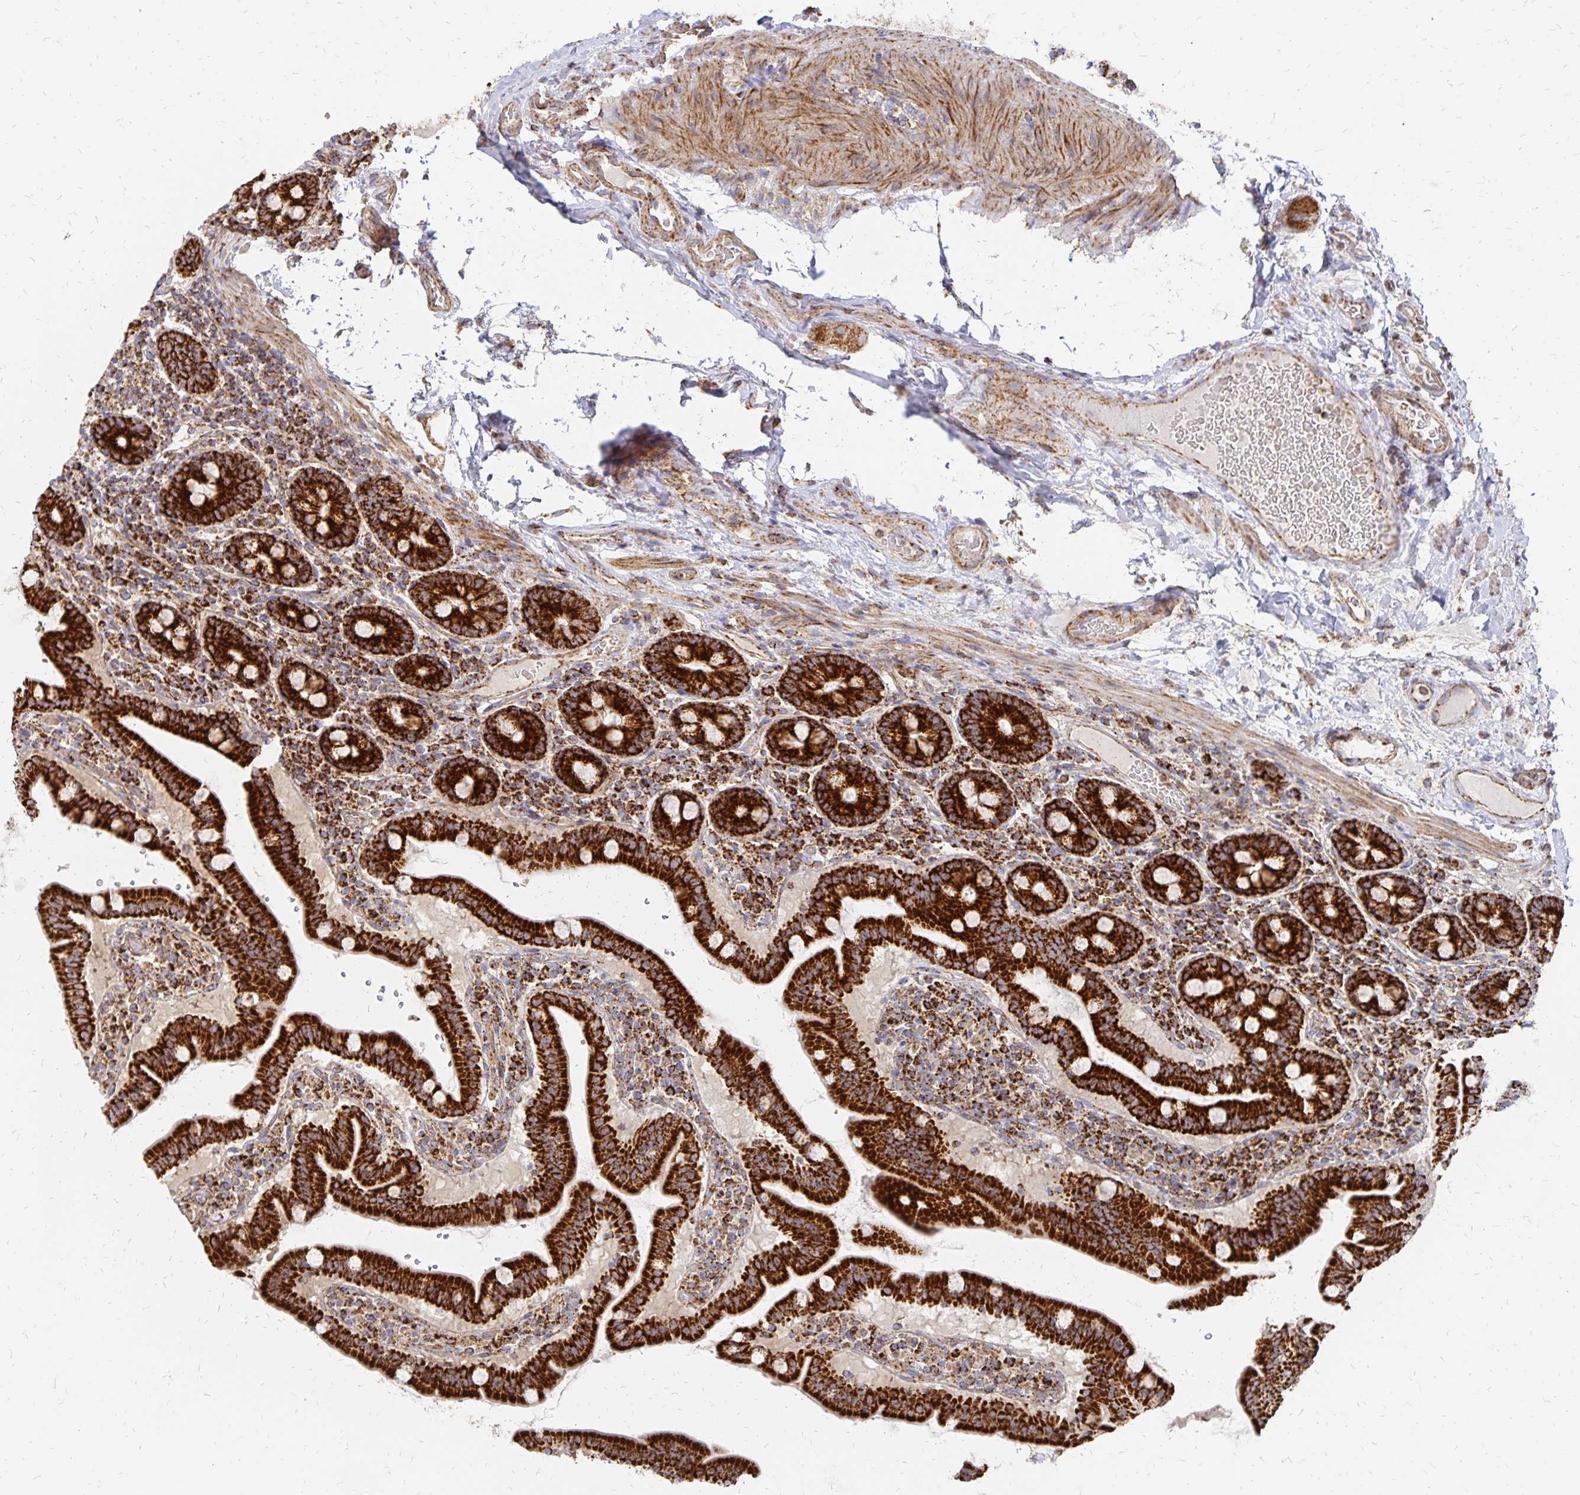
{"staining": {"intensity": "strong", "quantity": ">75%", "location": "cytoplasmic/membranous"}, "tissue": "small intestine", "cell_type": "Glandular cells", "image_type": "normal", "snomed": [{"axis": "morphology", "description": "Normal tissue, NOS"}, {"axis": "topography", "description": "Small intestine"}], "caption": "IHC histopathology image of normal small intestine: human small intestine stained using IHC exhibits high levels of strong protein expression localized specifically in the cytoplasmic/membranous of glandular cells, appearing as a cytoplasmic/membranous brown color.", "gene": "STOML2", "patient": {"sex": "male", "age": 26}}